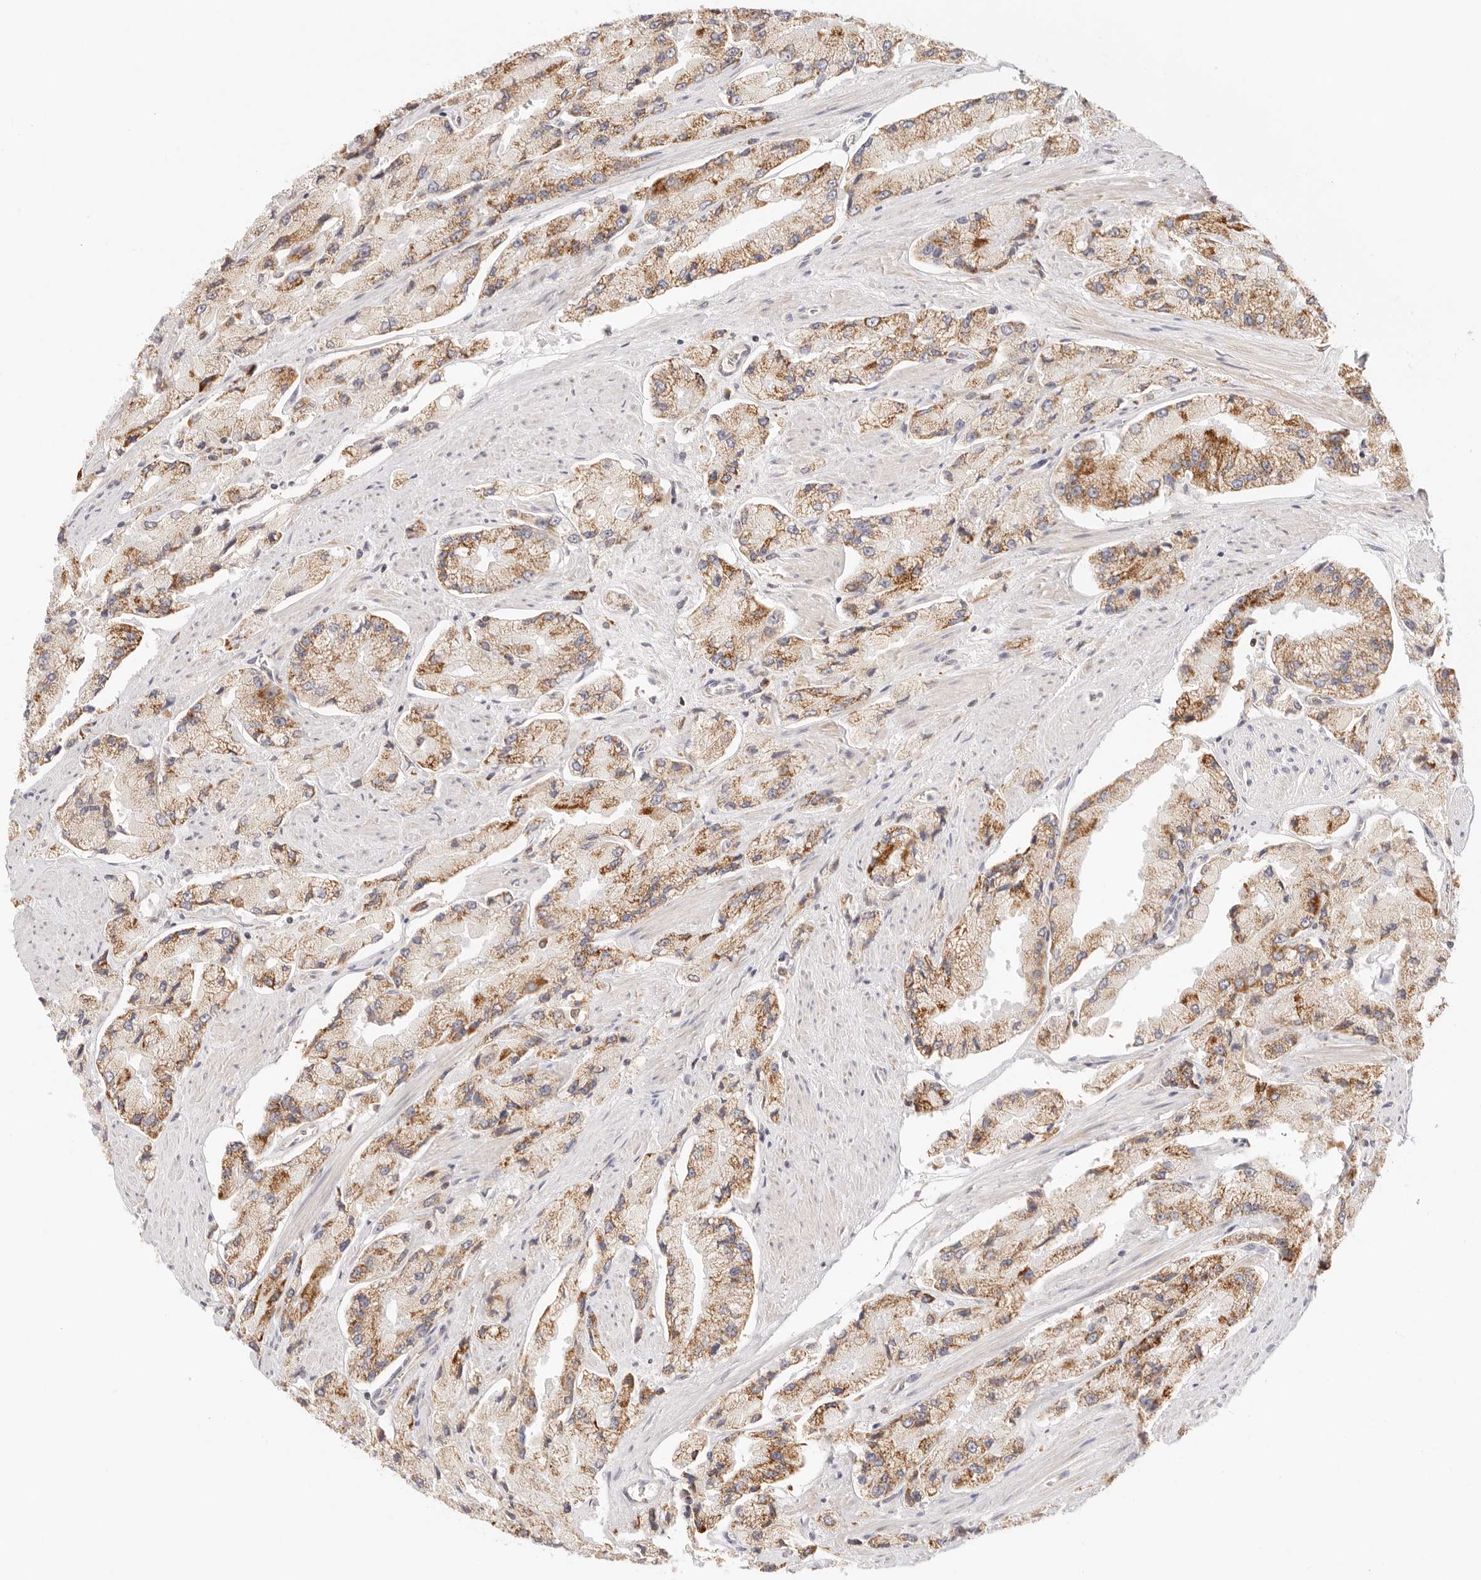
{"staining": {"intensity": "strong", "quantity": "25%-75%", "location": "cytoplasmic/membranous"}, "tissue": "prostate cancer", "cell_type": "Tumor cells", "image_type": "cancer", "snomed": [{"axis": "morphology", "description": "Adenocarcinoma, High grade"}, {"axis": "topography", "description": "Prostate"}], "caption": "Tumor cells exhibit high levels of strong cytoplasmic/membranous staining in about 25%-75% of cells in prostate cancer.", "gene": "COA6", "patient": {"sex": "male", "age": 58}}